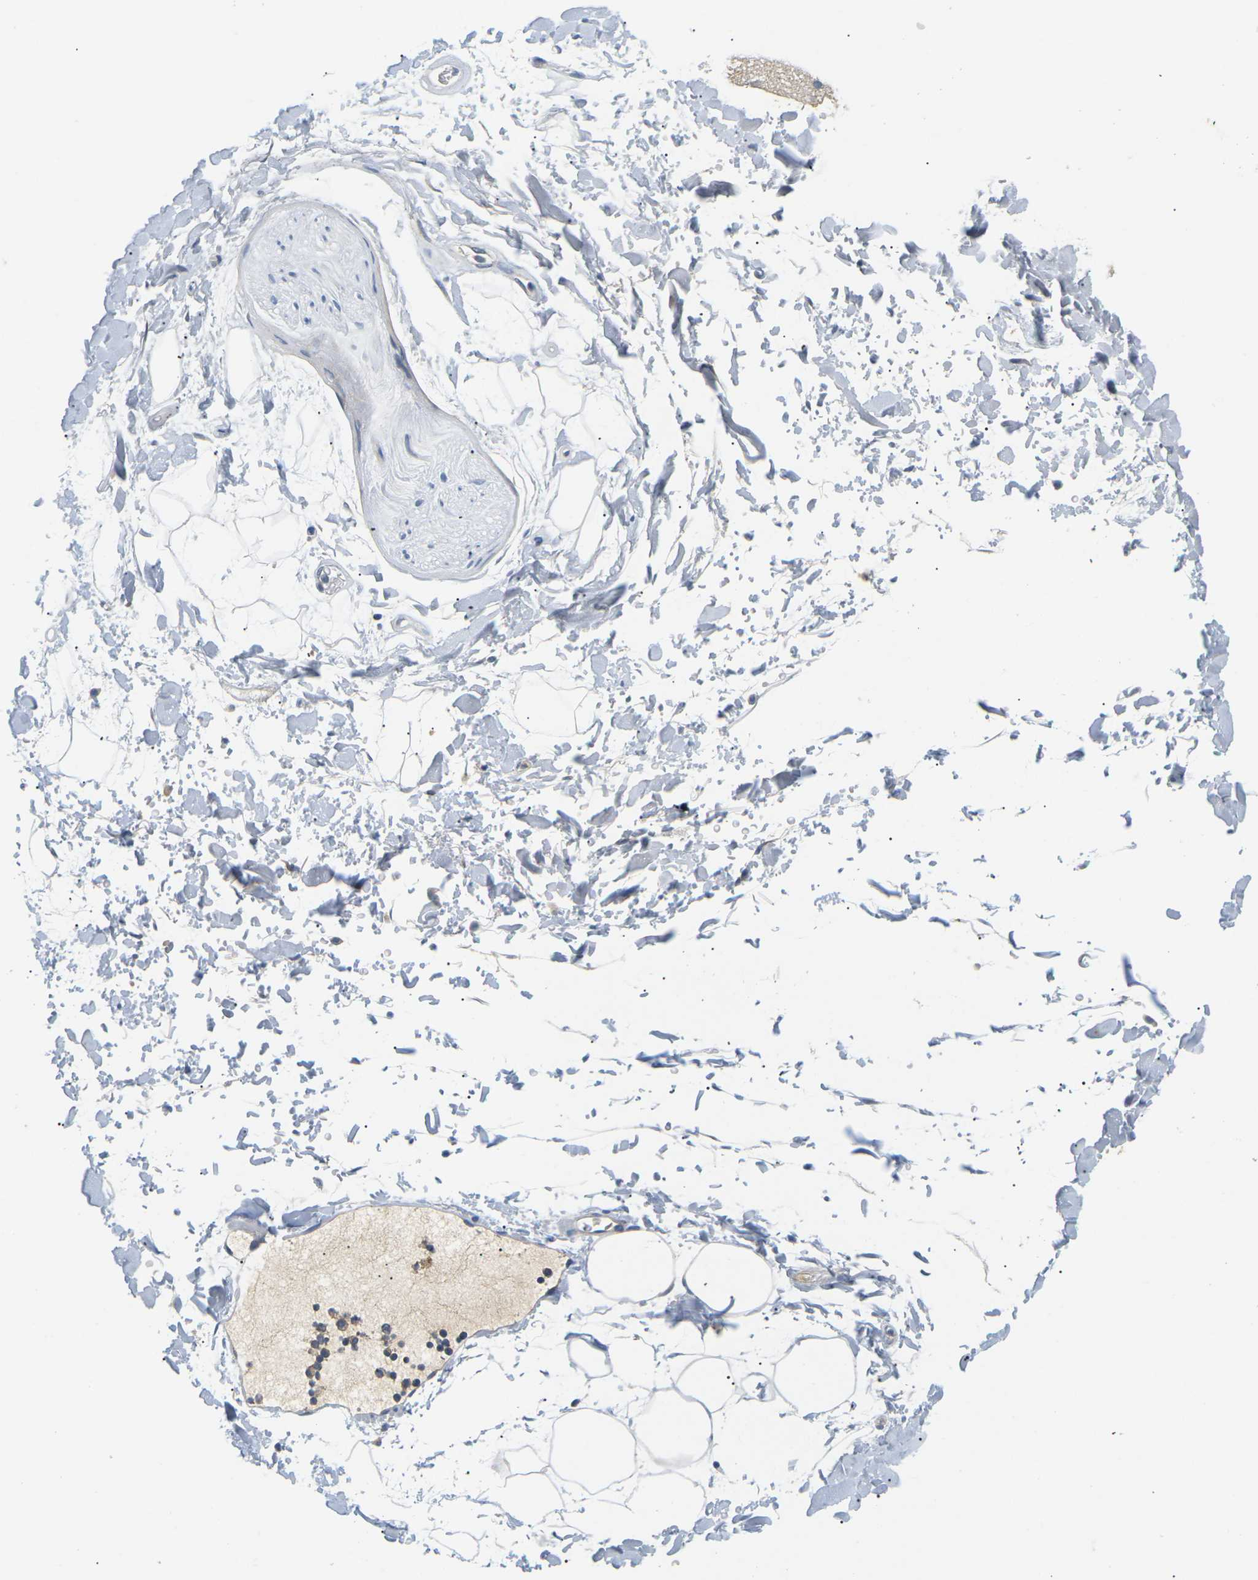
{"staining": {"intensity": "negative", "quantity": "none", "location": "none"}, "tissue": "adipose tissue", "cell_type": "Adipocytes", "image_type": "normal", "snomed": [{"axis": "morphology", "description": "Normal tissue, NOS"}, {"axis": "topography", "description": "Soft tissue"}], "caption": "High magnification brightfield microscopy of unremarkable adipose tissue stained with DAB (brown) and counterstained with hematoxylin (blue): adipocytes show no significant staining.", "gene": "EVA1C", "patient": {"sex": "male", "age": 72}}